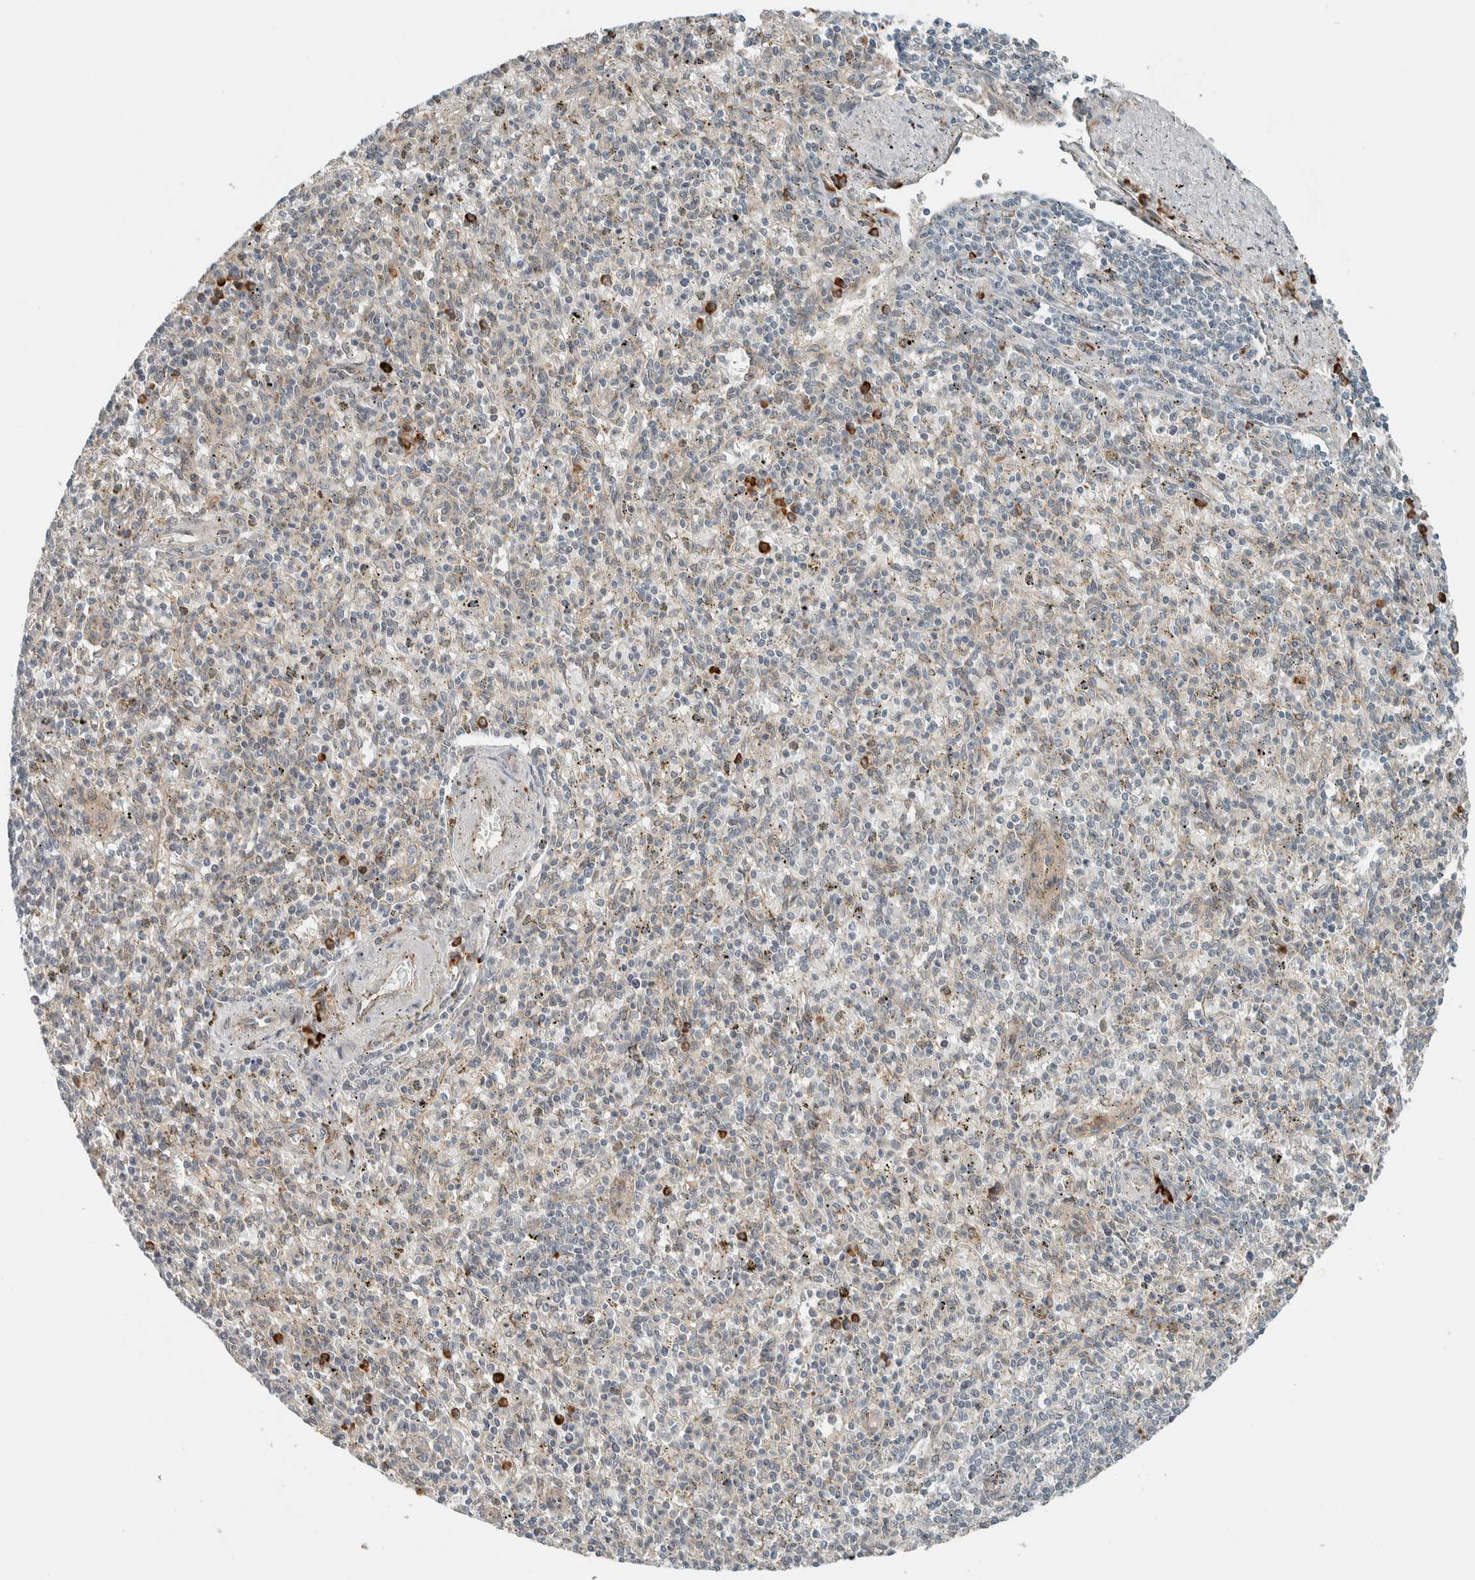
{"staining": {"intensity": "strong", "quantity": "<25%", "location": "cytoplasmic/membranous"}, "tissue": "spleen", "cell_type": "Cells in red pulp", "image_type": "normal", "snomed": [{"axis": "morphology", "description": "Normal tissue, NOS"}, {"axis": "topography", "description": "Spleen"}], "caption": "Strong cytoplasmic/membranous expression is present in about <25% of cells in red pulp in normal spleen.", "gene": "CTBP2", "patient": {"sex": "male", "age": 72}}